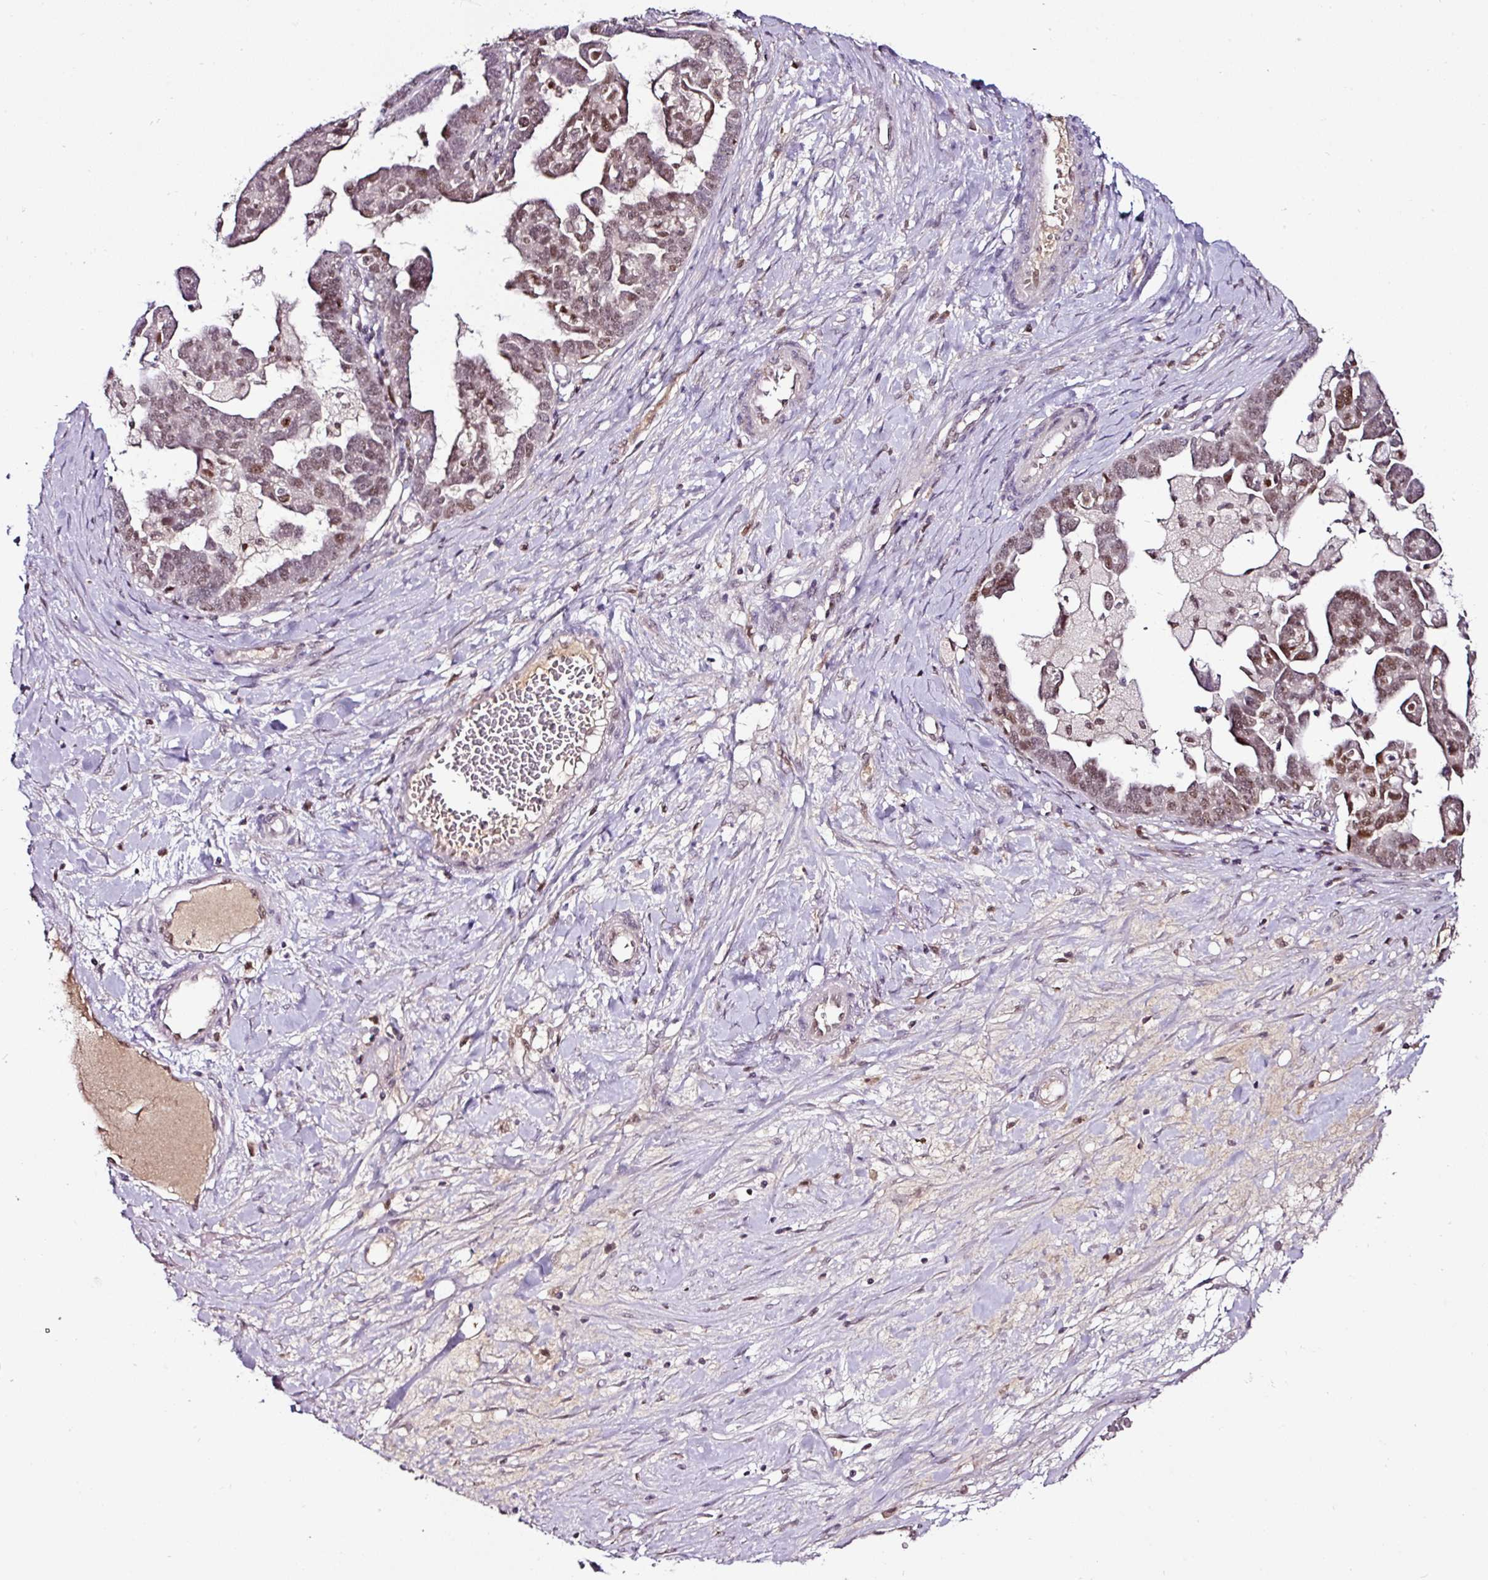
{"staining": {"intensity": "weak", "quantity": ">75%", "location": "nuclear"}, "tissue": "ovarian cancer", "cell_type": "Tumor cells", "image_type": "cancer", "snomed": [{"axis": "morphology", "description": "Cystadenocarcinoma, serous, NOS"}, {"axis": "topography", "description": "Ovary"}], "caption": "Brown immunohistochemical staining in human serous cystadenocarcinoma (ovarian) demonstrates weak nuclear expression in about >75% of tumor cells.", "gene": "KLF16", "patient": {"sex": "female", "age": 54}}